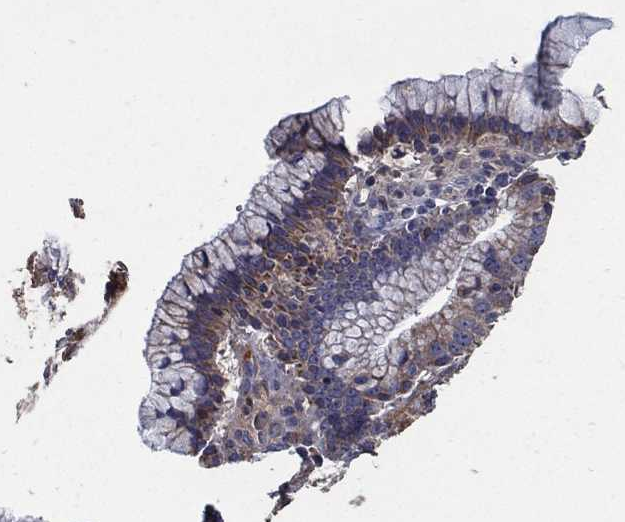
{"staining": {"intensity": "negative", "quantity": "none", "location": "none"}, "tissue": "ovarian cancer", "cell_type": "Tumor cells", "image_type": "cancer", "snomed": [{"axis": "morphology", "description": "Cystadenocarcinoma, mucinous, NOS"}, {"axis": "topography", "description": "Ovary"}], "caption": "Mucinous cystadenocarcinoma (ovarian) stained for a protein using IHC exhibits no staining tumor cells.", "gene": "EFNA1", "patient": {"sex": "female", "age": 41}}